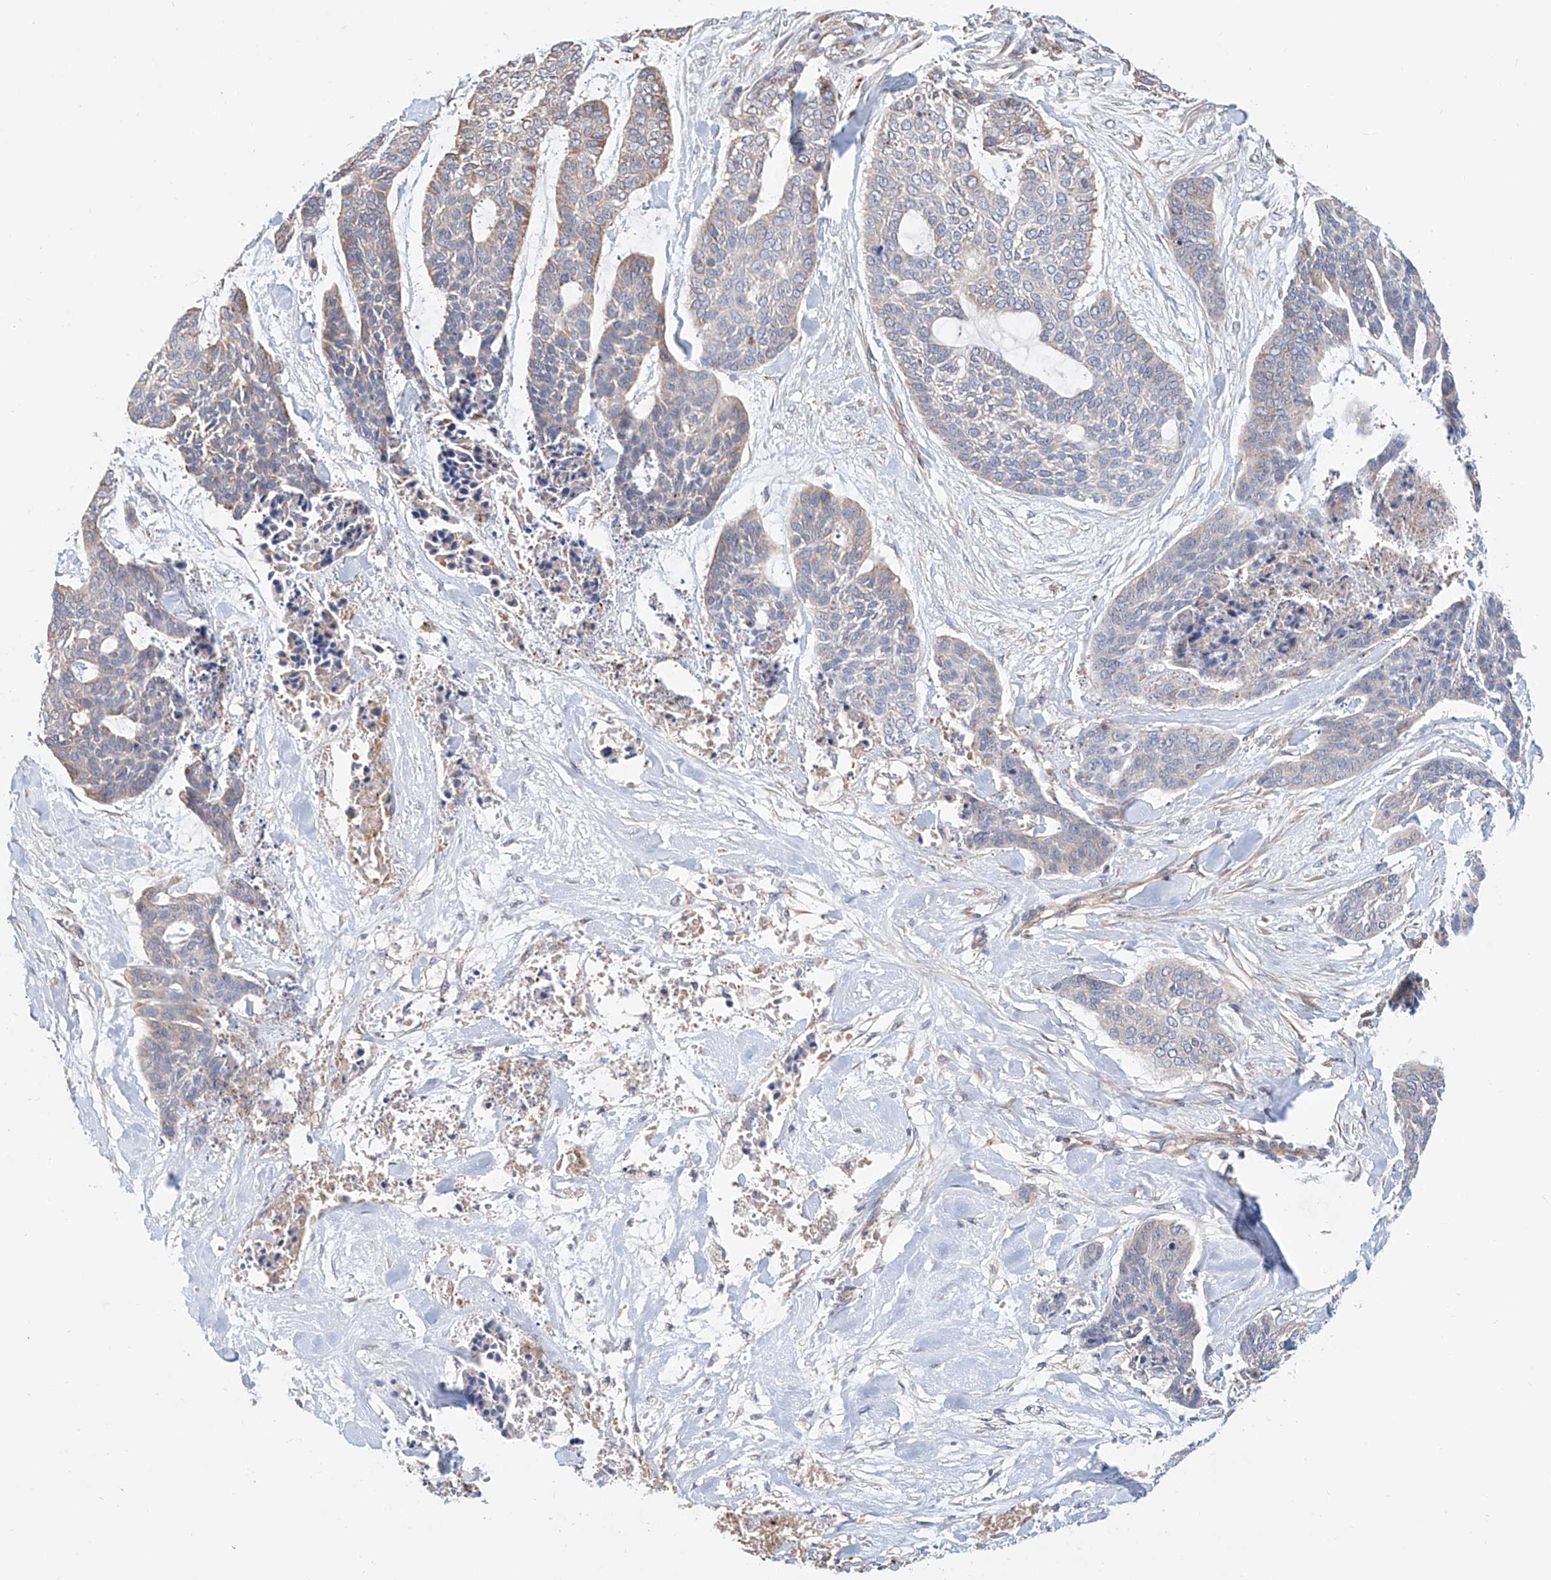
{"staining": {"intensity": "negative", "quantity": "none", "location": "none"}, "tissue": "skin cancer", "cell_type": "Tumor cells", "image_type": "cancer", "snomed": [{"axis": "morphology", "description": "Basal cell carcinoma"}, {"axis": "topography", "description": "Skin"}], "caption": "Skin basal cell carcinoma stained for a protein using immunohistochemistry (IHC) reveals no staining tumor cells.", "gene": "HGSNAT", "patient": {"sex": "female", "age": 64}}